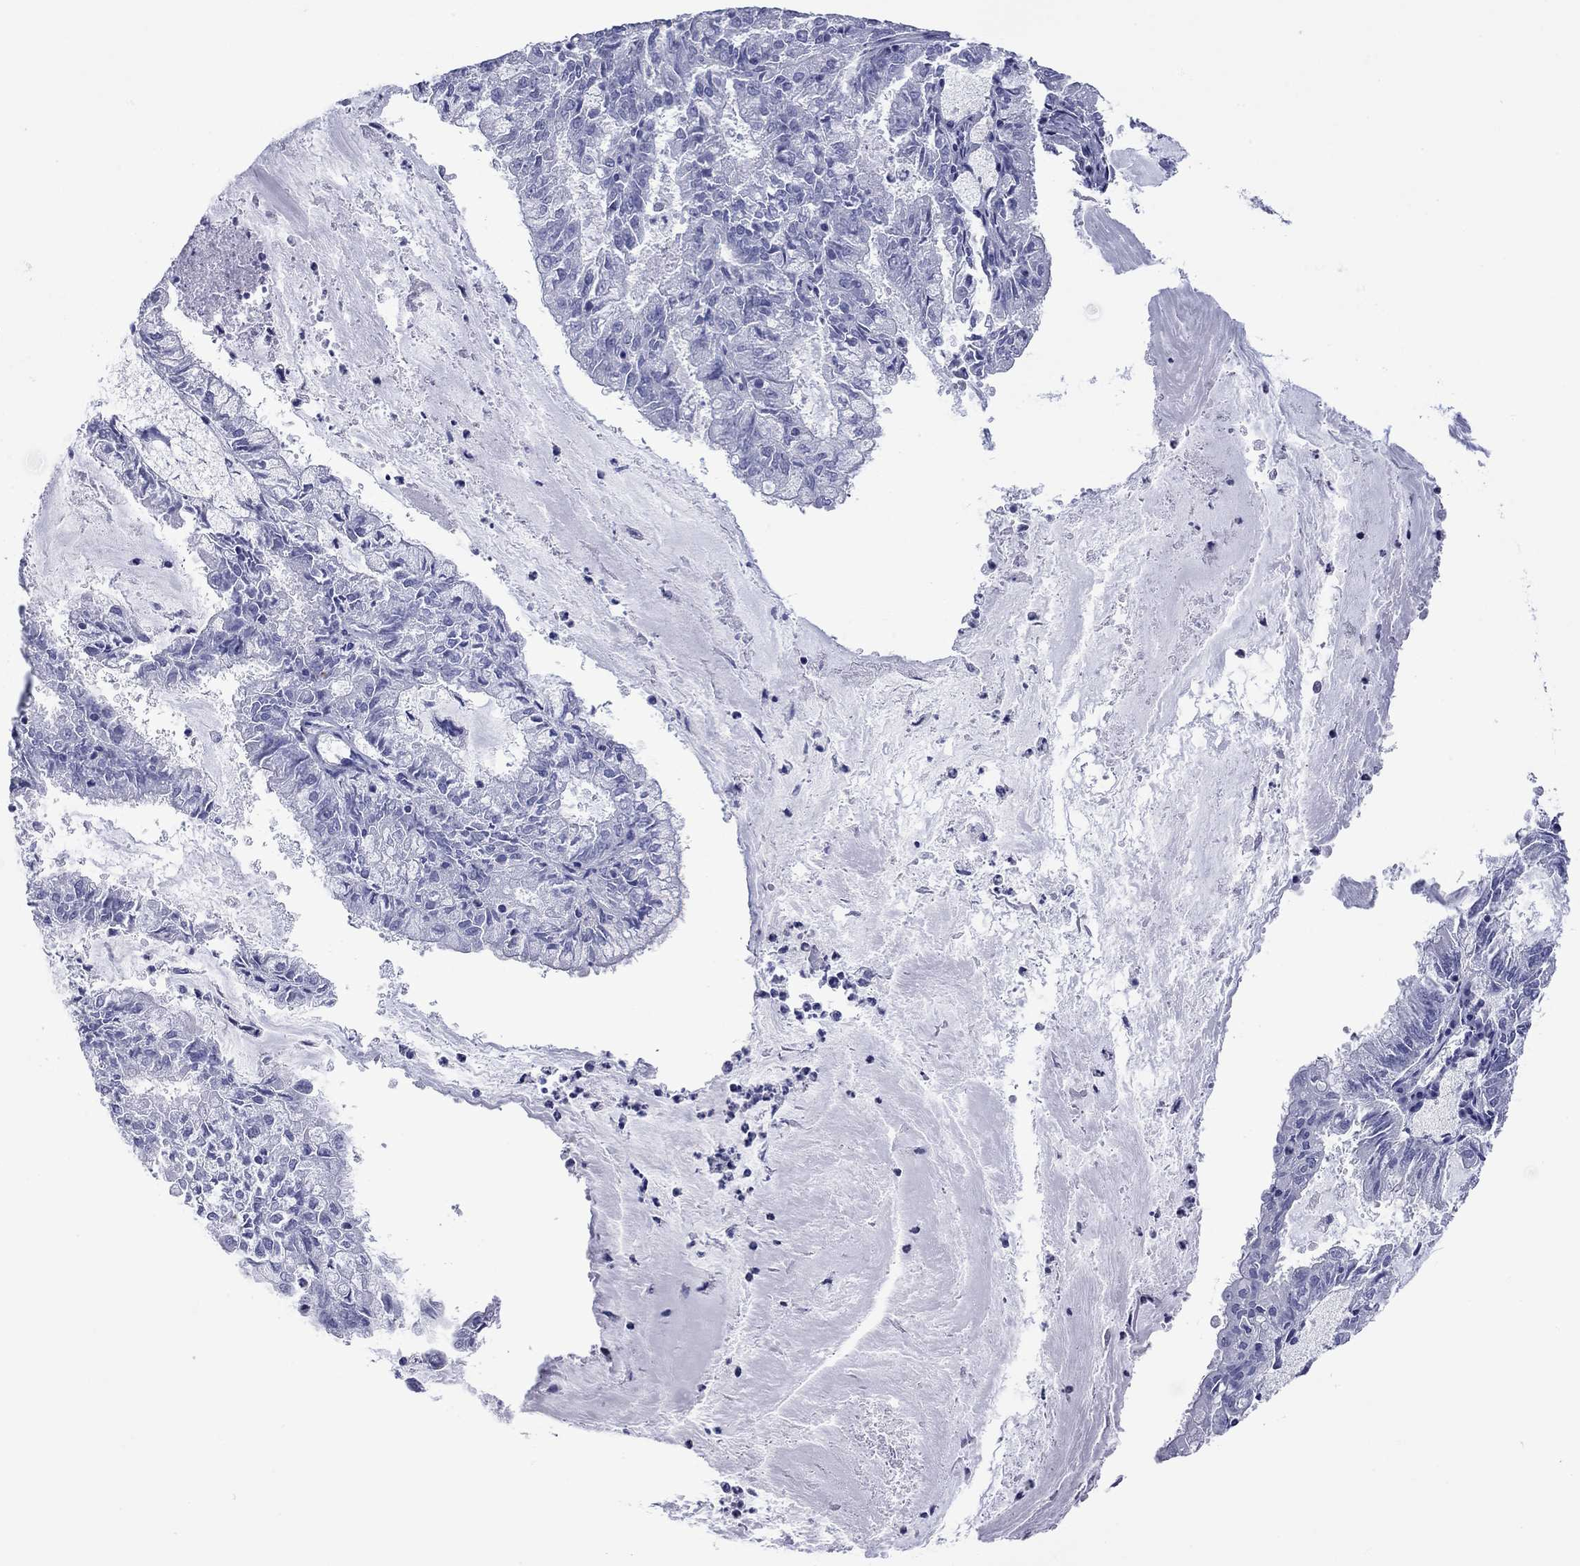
{"staining": {"intensity": "negative", "quantity": "none", "location": "none"}, "tissue": "endometrial cancer", "cell_type": "Tumor cells", "image_type": "cancer", "snomed": [{"axis": "morphology", "description": "Adenocarcinoma, NOS"}, {"axis": "topography", "description": "Endometrium"}], "caption": "High magnification brightfield microscopy of endometrial adenocarcinoma stained with DAB (3,3'-diaminobenzidine) (brown) and counterstained with hematoxylin (blue): tumor cells show no significant staining.", "gene": "ACTL7B", "patient": {"sex": "female", "age": 57}}